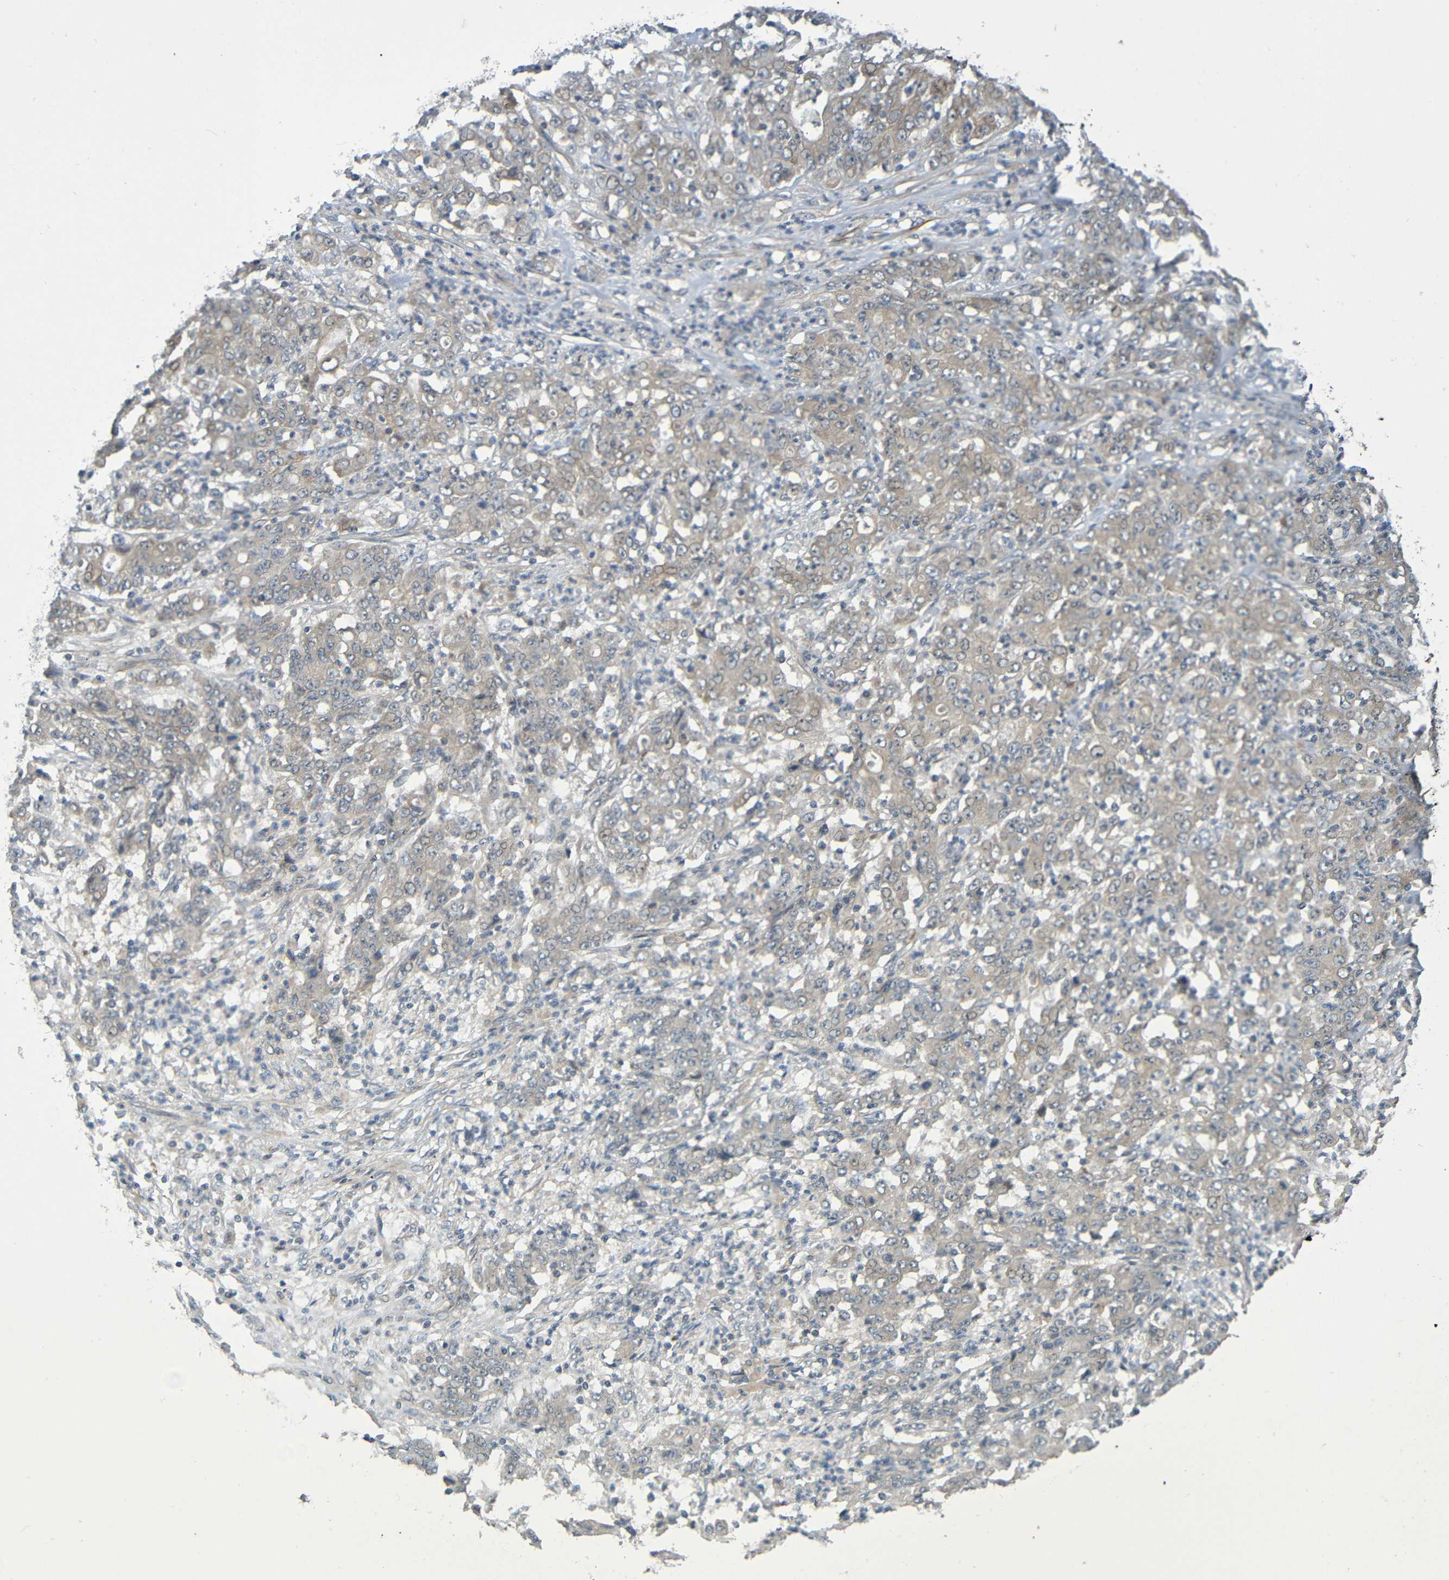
{"staining": {"intensity": "weak", "quantity": ">75%", "location": "cytoplasmic/membranous"}, "tissue": "stomach cancer", "cell_type": "Tumor cells", "image_type": "cancer", "snomed": [{"axis": "morphology", "description": "Adenocarcinoma, NOS"}, {"axis": "topography", "description": "Stomach, lower"}], "caption": "Approximately >75% of tumor cells in stomach cancer (adenocarcinoma) show weak cytoplasmic/membranous protein staining as visualized by brown immunohistochemical staining.", "gene": "CYP4F2", "patient": {"sex": "female", "age": 71}}